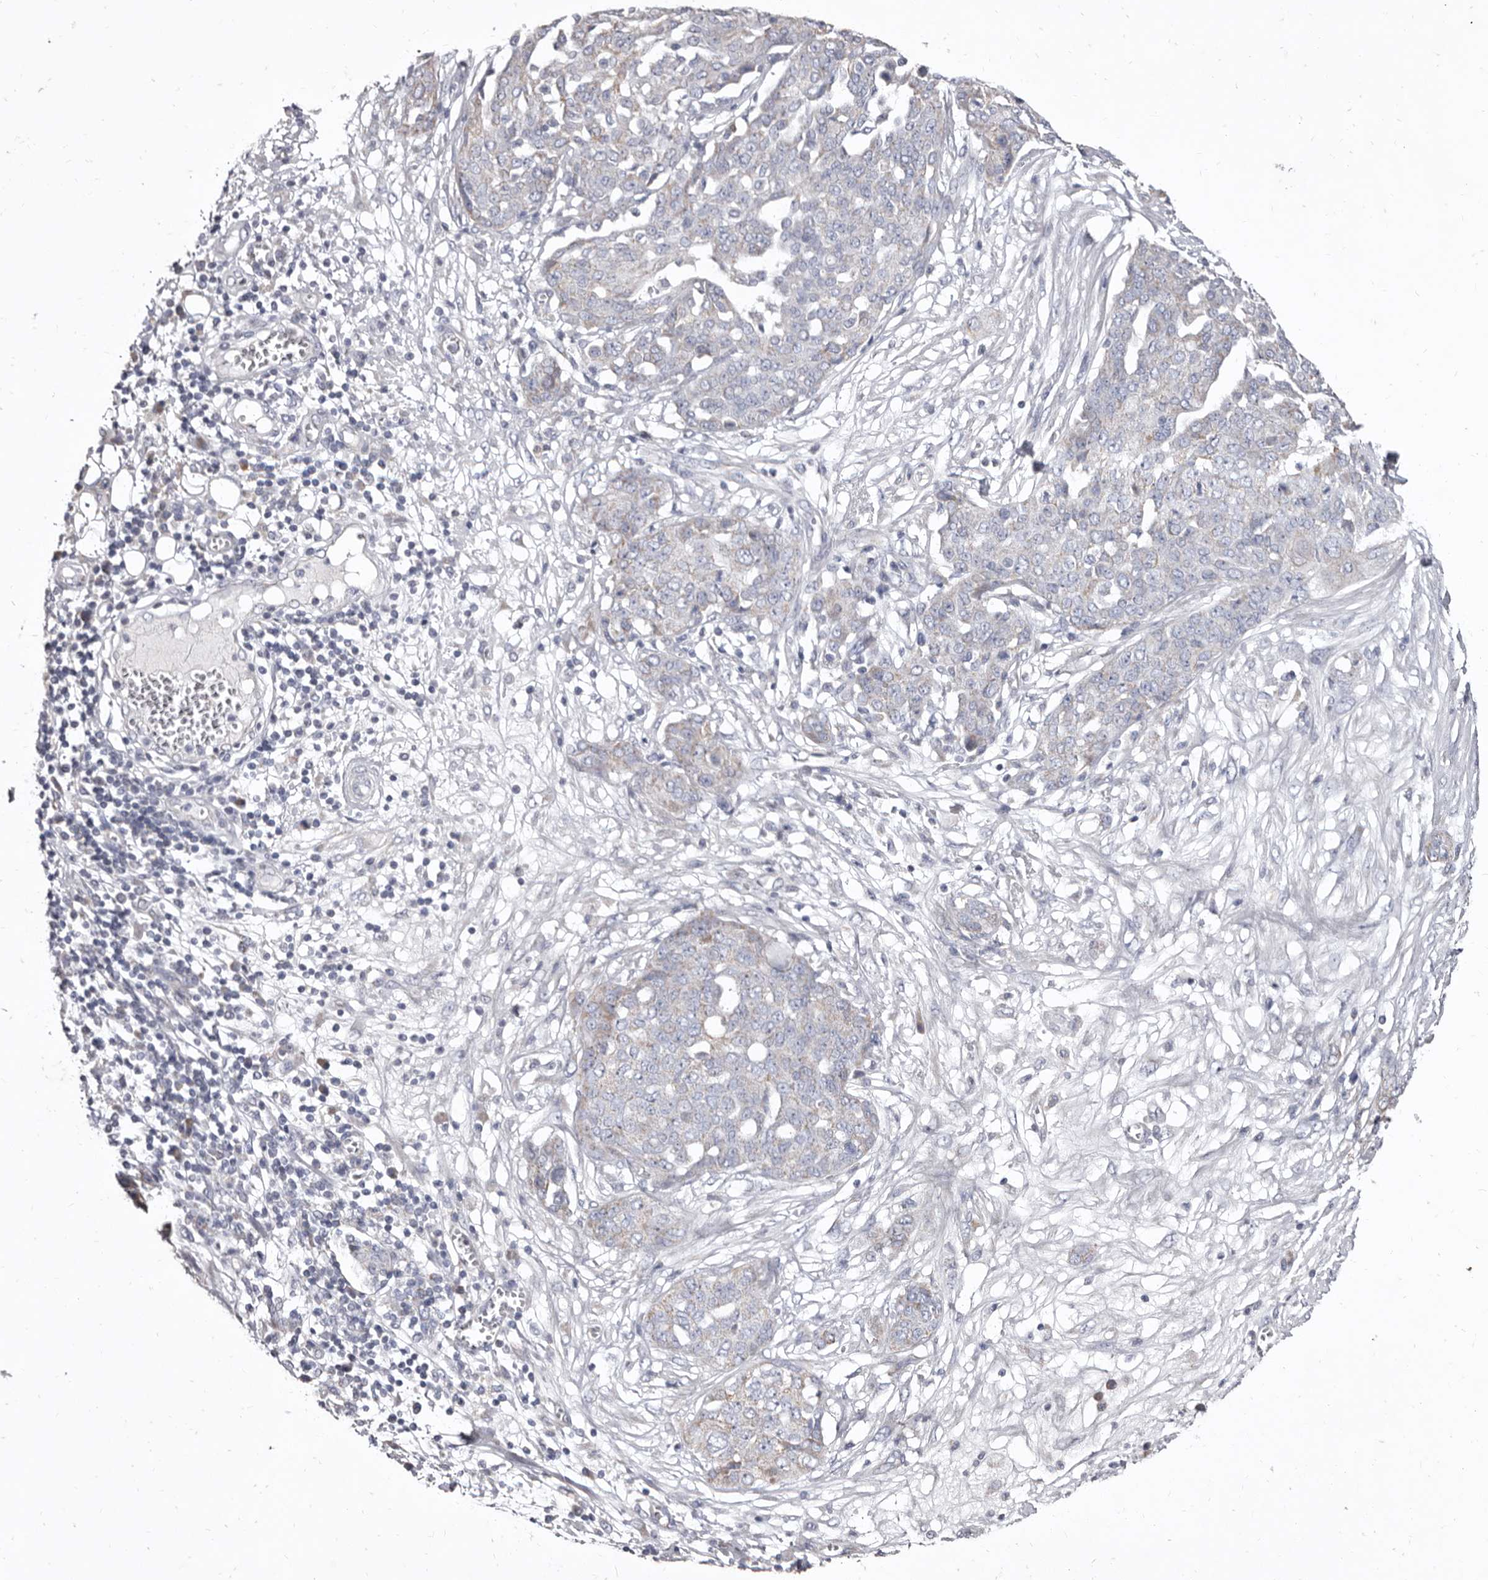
{"staining": {"intensity": "negative", "quantity": "none", "location": "none"}, "tissue": "ovarian cancer", "cell_type": "Tumor cells", "image_type": "cancer", "snomed": [{"axis": "morphology", "description": "Cystadenocarcinoma, serous, NOS"}, {"axis": "topography", "description": "Soft tissue"}, {"axis": "topography", "description": "Ovary"}], "caption": "Immunohistochemistry (IHC) image of human ovarian cancer stained for a protein (brown), which reveals no expression in tumor cells.", "gene": "CYP2E1", "patient": {"sex": "female", "age": 57}}